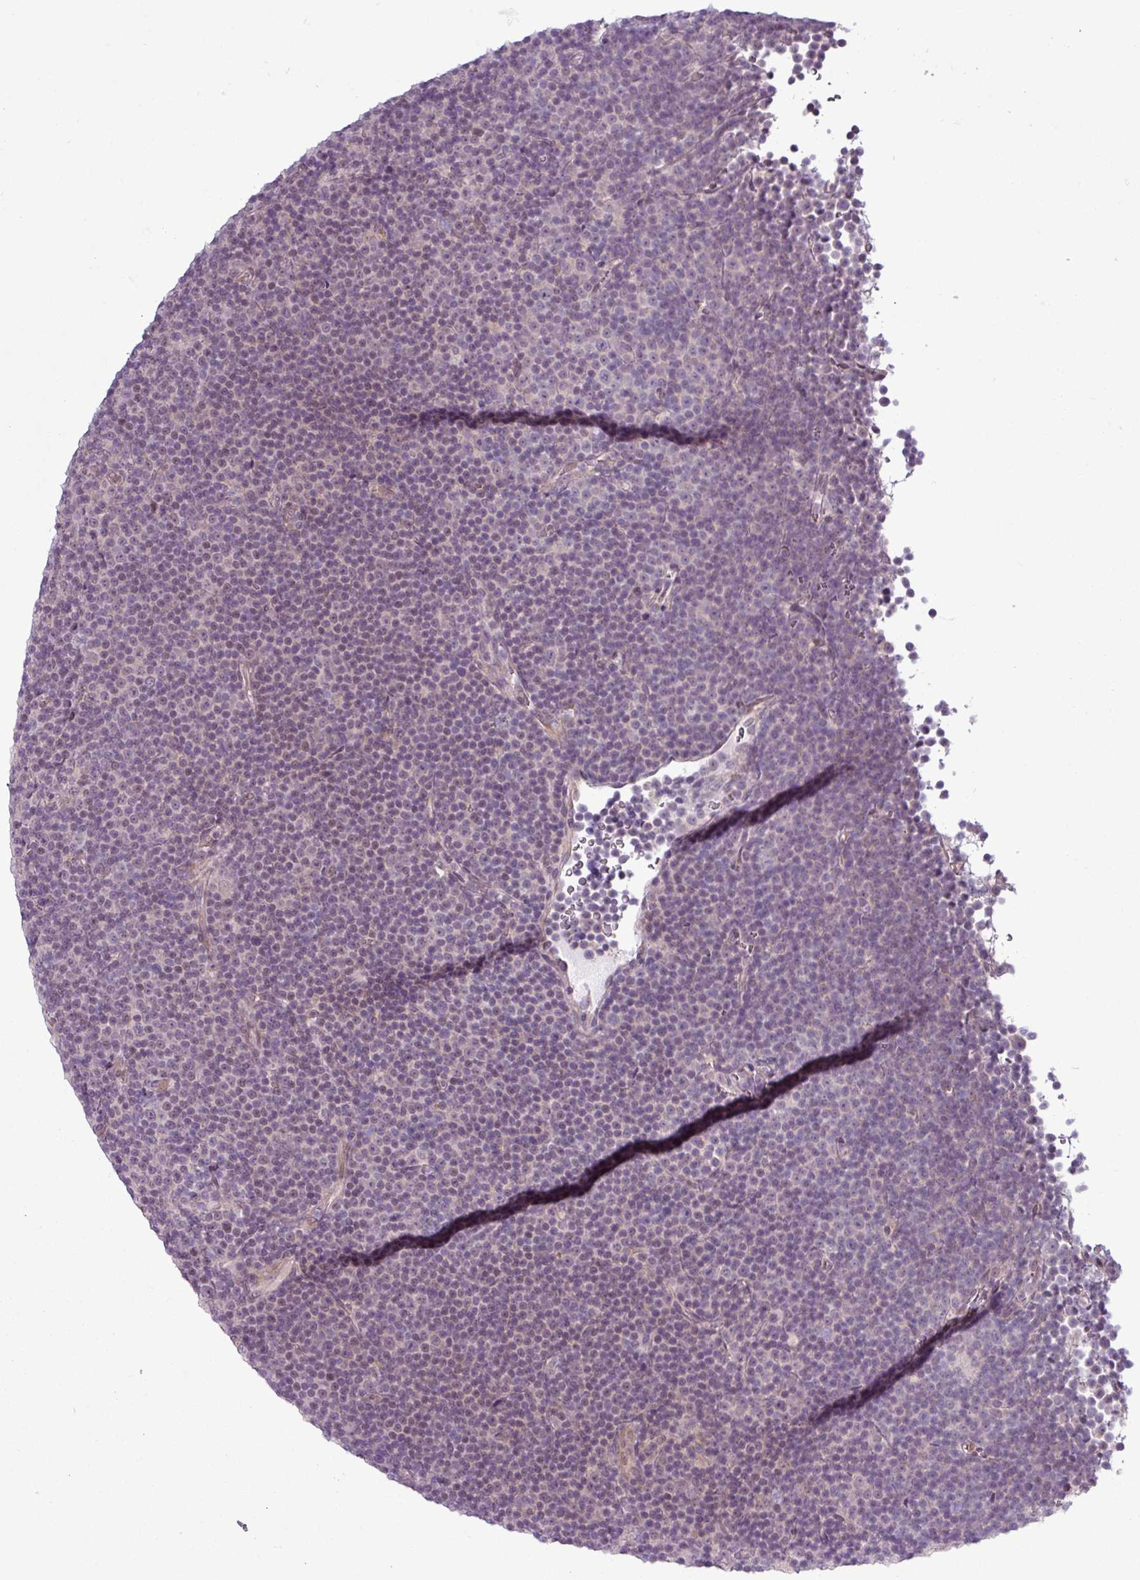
{"staining": {"intensity": "negative", "quantity": "none", "location": "none"}, "tissue": "lymphoma", "cell_type": "Tumor cells", "image_type": "cancer", "snomed": [{"axis": "morphology", "description": "Malignant lymphoma, non-Hodgkin's type, Low grade"}, {"axis": "topography", "description": "Lymph node"}], "caption": "Immunohistochemical staining of human lymphoma demonstrates no significant expression in tumor cells.", "gene": "GPT2", "patient": {"sex": "female", "age": 67}}